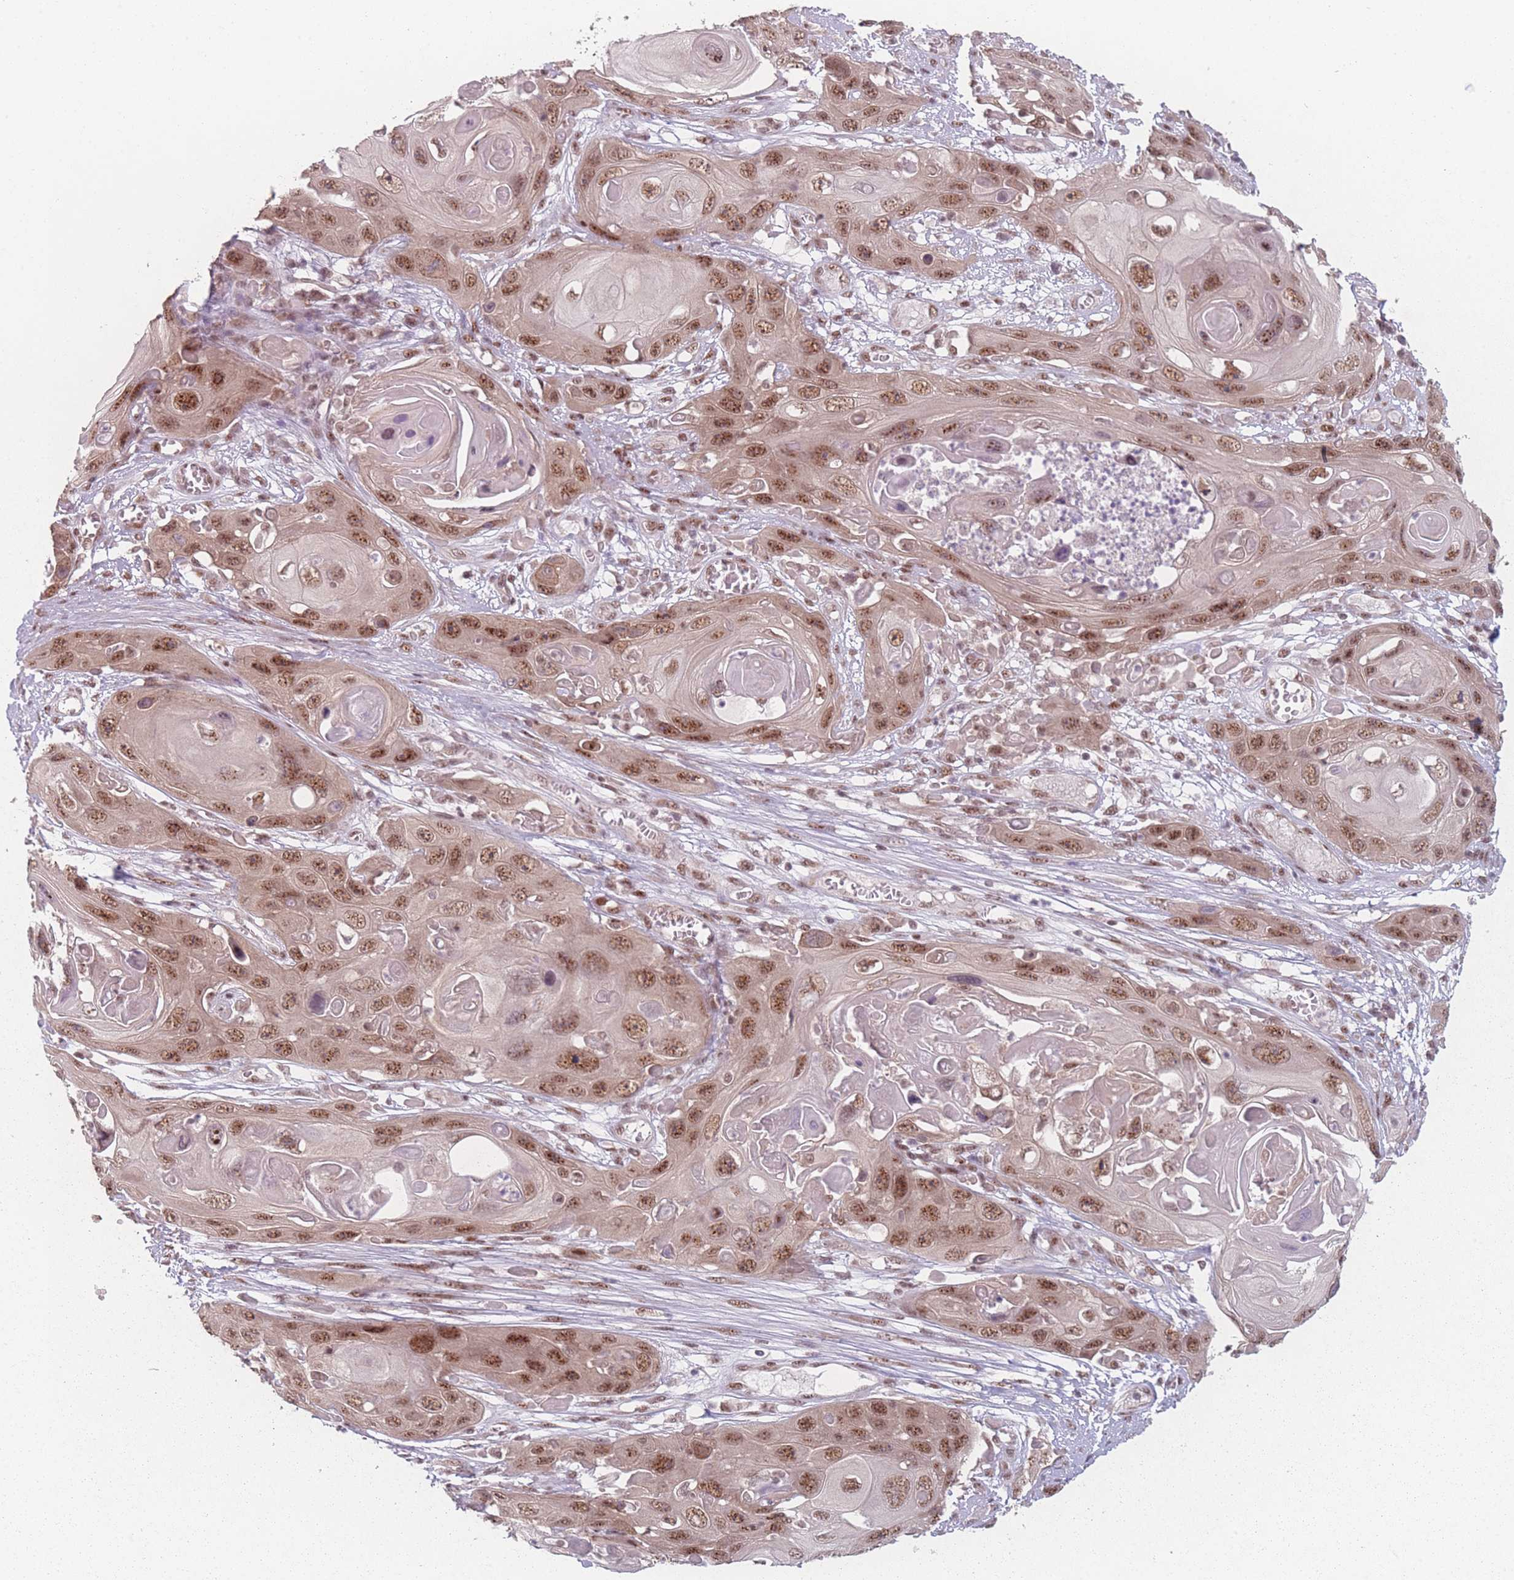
{"staining": {"intensity": "moderate", "quantity": ">75%", "location": "nuclear"}, "tissue": "skin cancer", "cell_type": "Tumor cells", "image_type": "cancer", "snomed": [{"axis": "morphology", "description": "Squamous cell carcinoma, NOS"}, {"axis": "topography", "description": "Skin"}], "caption": "This photomicrograph shows squamous cell carcinoma (skin) stained with immunohistochemistry (IHC) to label a protein in brown. The nuclear of tumor cells show moderate positivity for the protein. Nuclei are counter-stained blue.", "gene": "ZC3H14", "patient": {"sex": "male", "age": 55}}